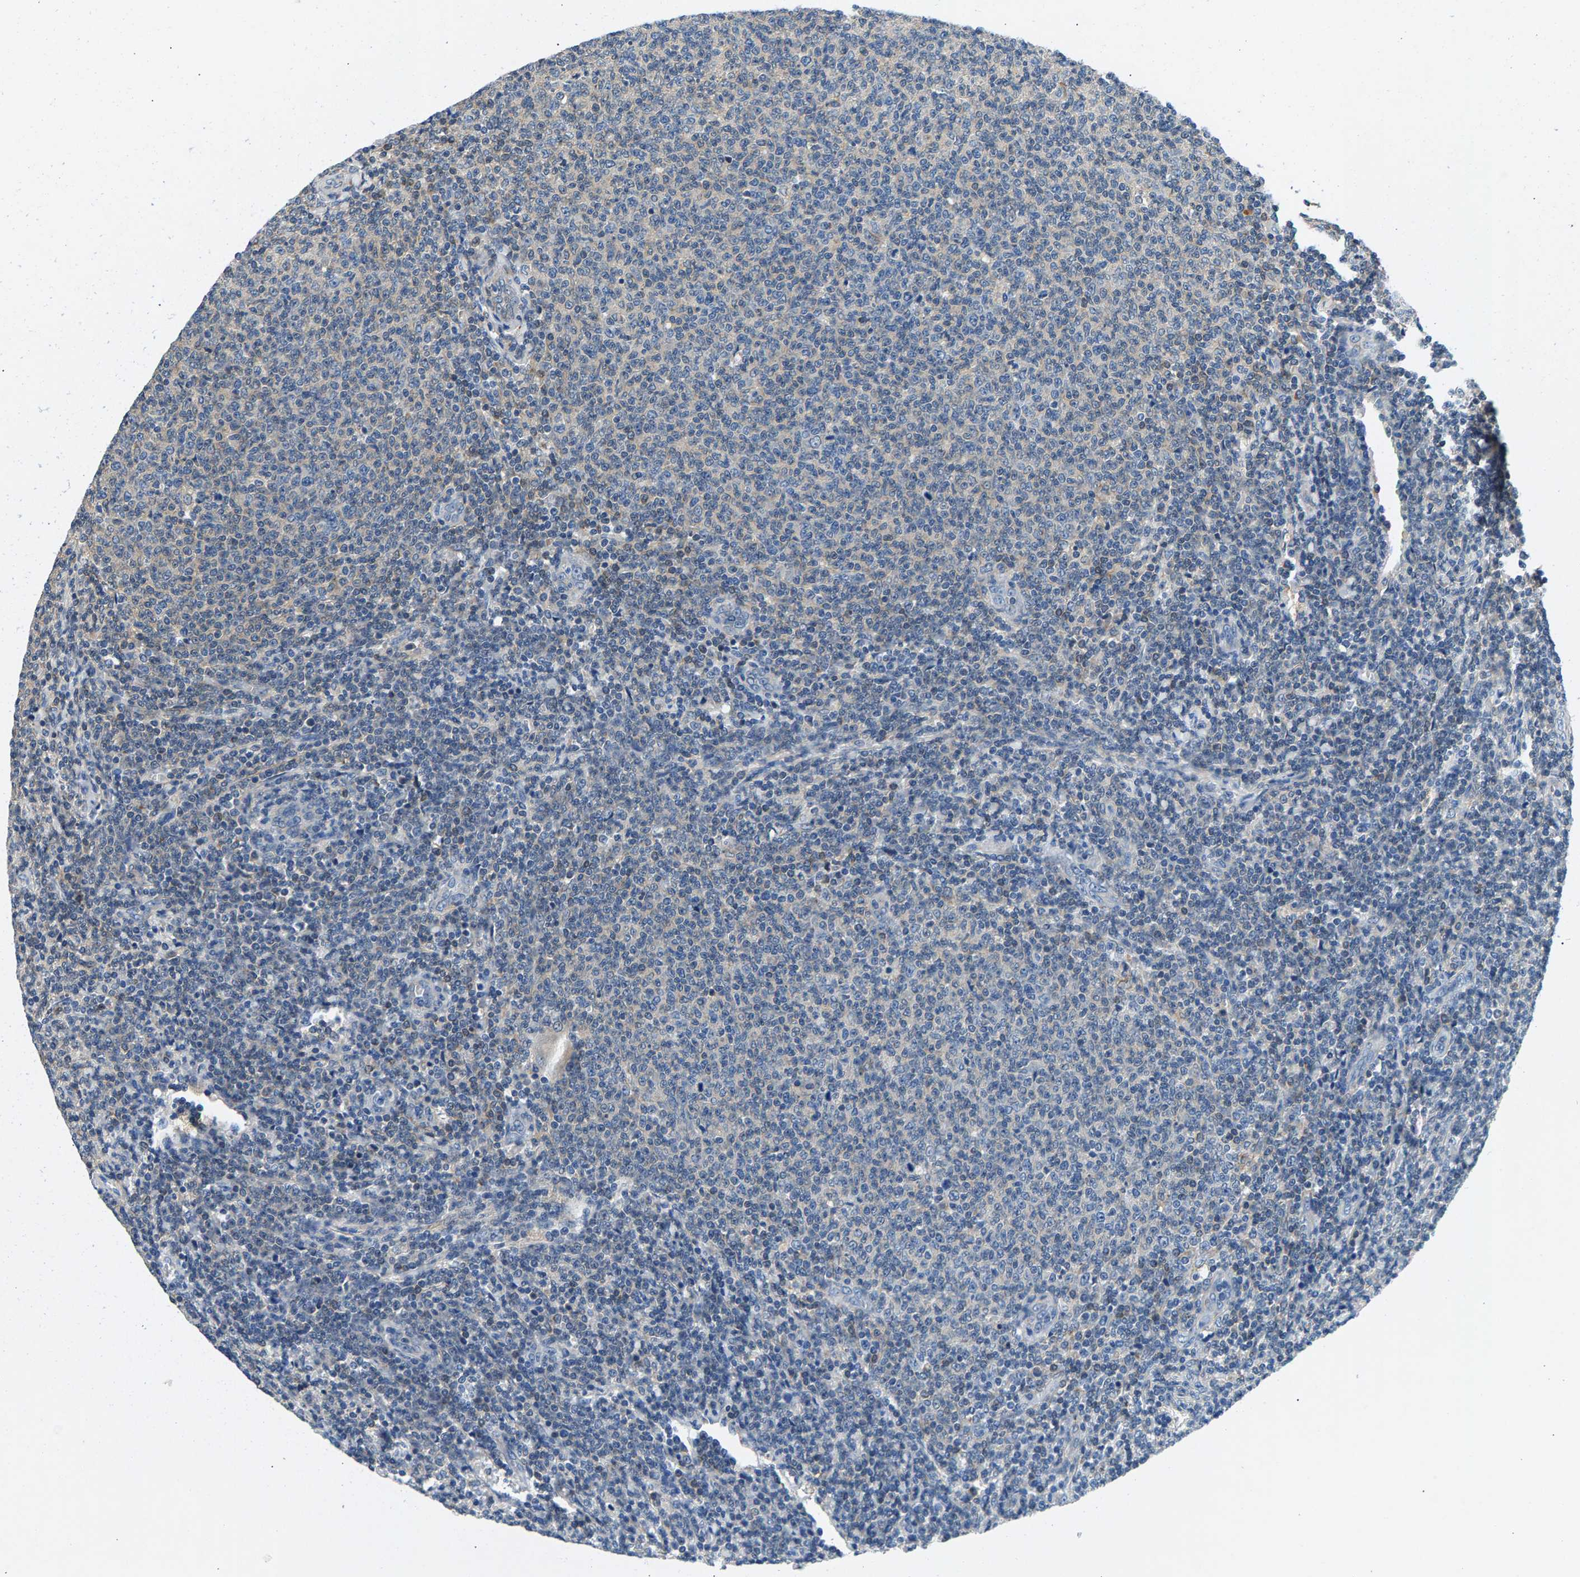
{"staining": {"intensity": "negative", "quantity": "none", "location": "none"}, "tissue": "lymphoma", "cell_type": "Tumor cells", "image_type": "cancer", "snomed": [{"axis": "morphology", "description": "Malignant lymphoma, non-Hodgkin's type, Low grade"}, {"axis": "topography", "description": "Lymph node"}], "caption": "Photomicrograph shows no protein staining in tumor cells of lymphoma tissue. Brightfield microscopy of IHC stained with DAB (3,3'-diaminobenzidine) (brown) and hematoxylin (blue), captured at high magnification.", "gene": "NT5C", "patient": {"sex": "male", "age": 66}}